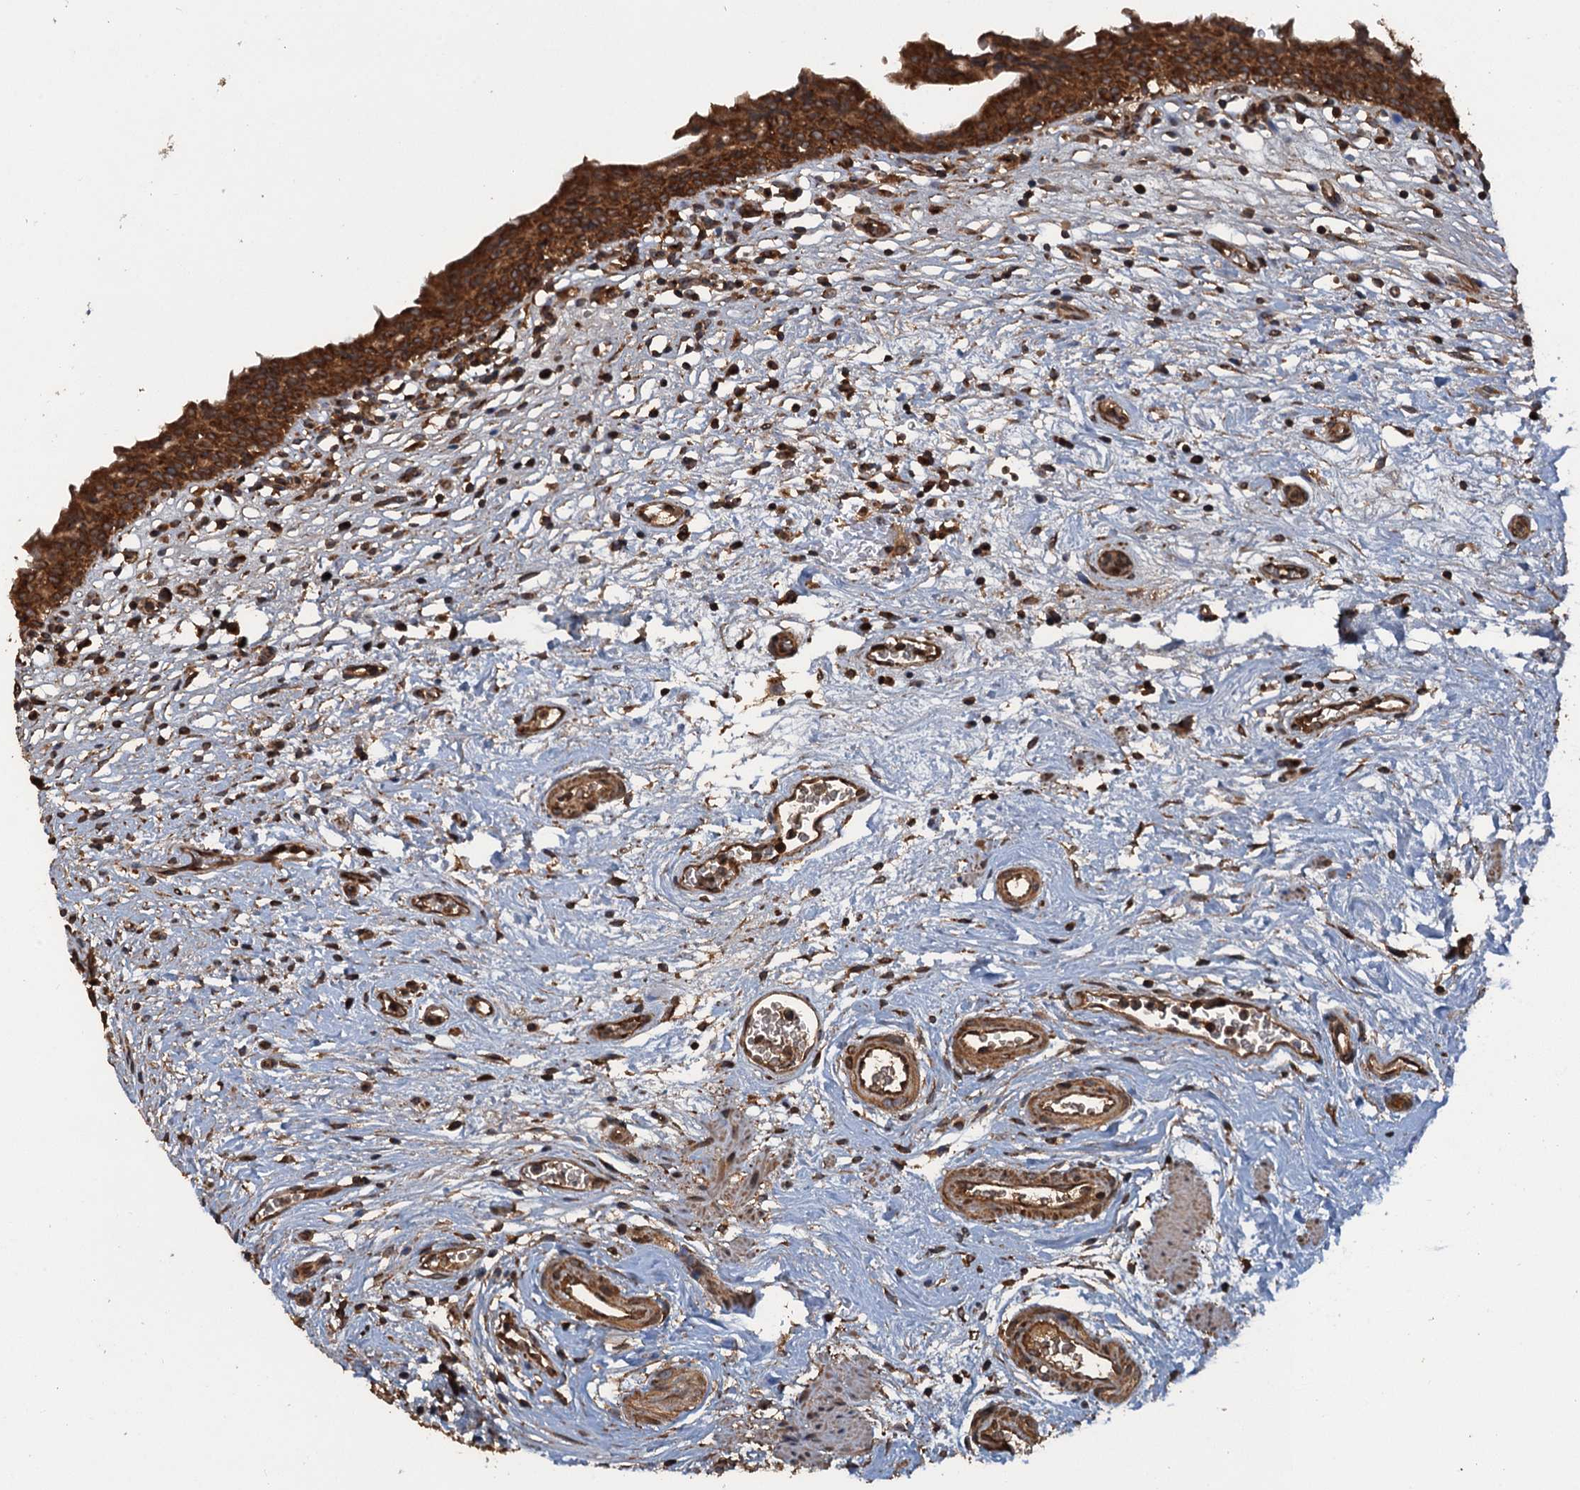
{"staining": {"intensity": "strong", "quantity": ">75%", "location": "cytoplasmic/membranous"}, "tissue": "urinary bladder", "cell_type": "Urothelial cells", "image_type": "normal", "snomed": [{"axis": "morphology", "description": "Normal tissue, NOS"}, {"axis": "morphology", "description": "Inflammation, NOS"}, {"axis": "topography", "description": "Urinary bladder"}], "caption": "Immunohistochemistry photomicrograph of unremarkable urinary bladder: urinary bladder stained using immunohistochemistry shows high levels of strong protein expression localized specifically in the cytoplasmic/membranous of urothelial cells, appearing as a cytoplasmic/membranous brown color.", "gene": "GLE1", "patient": {"sex": "male", "age": 63}}